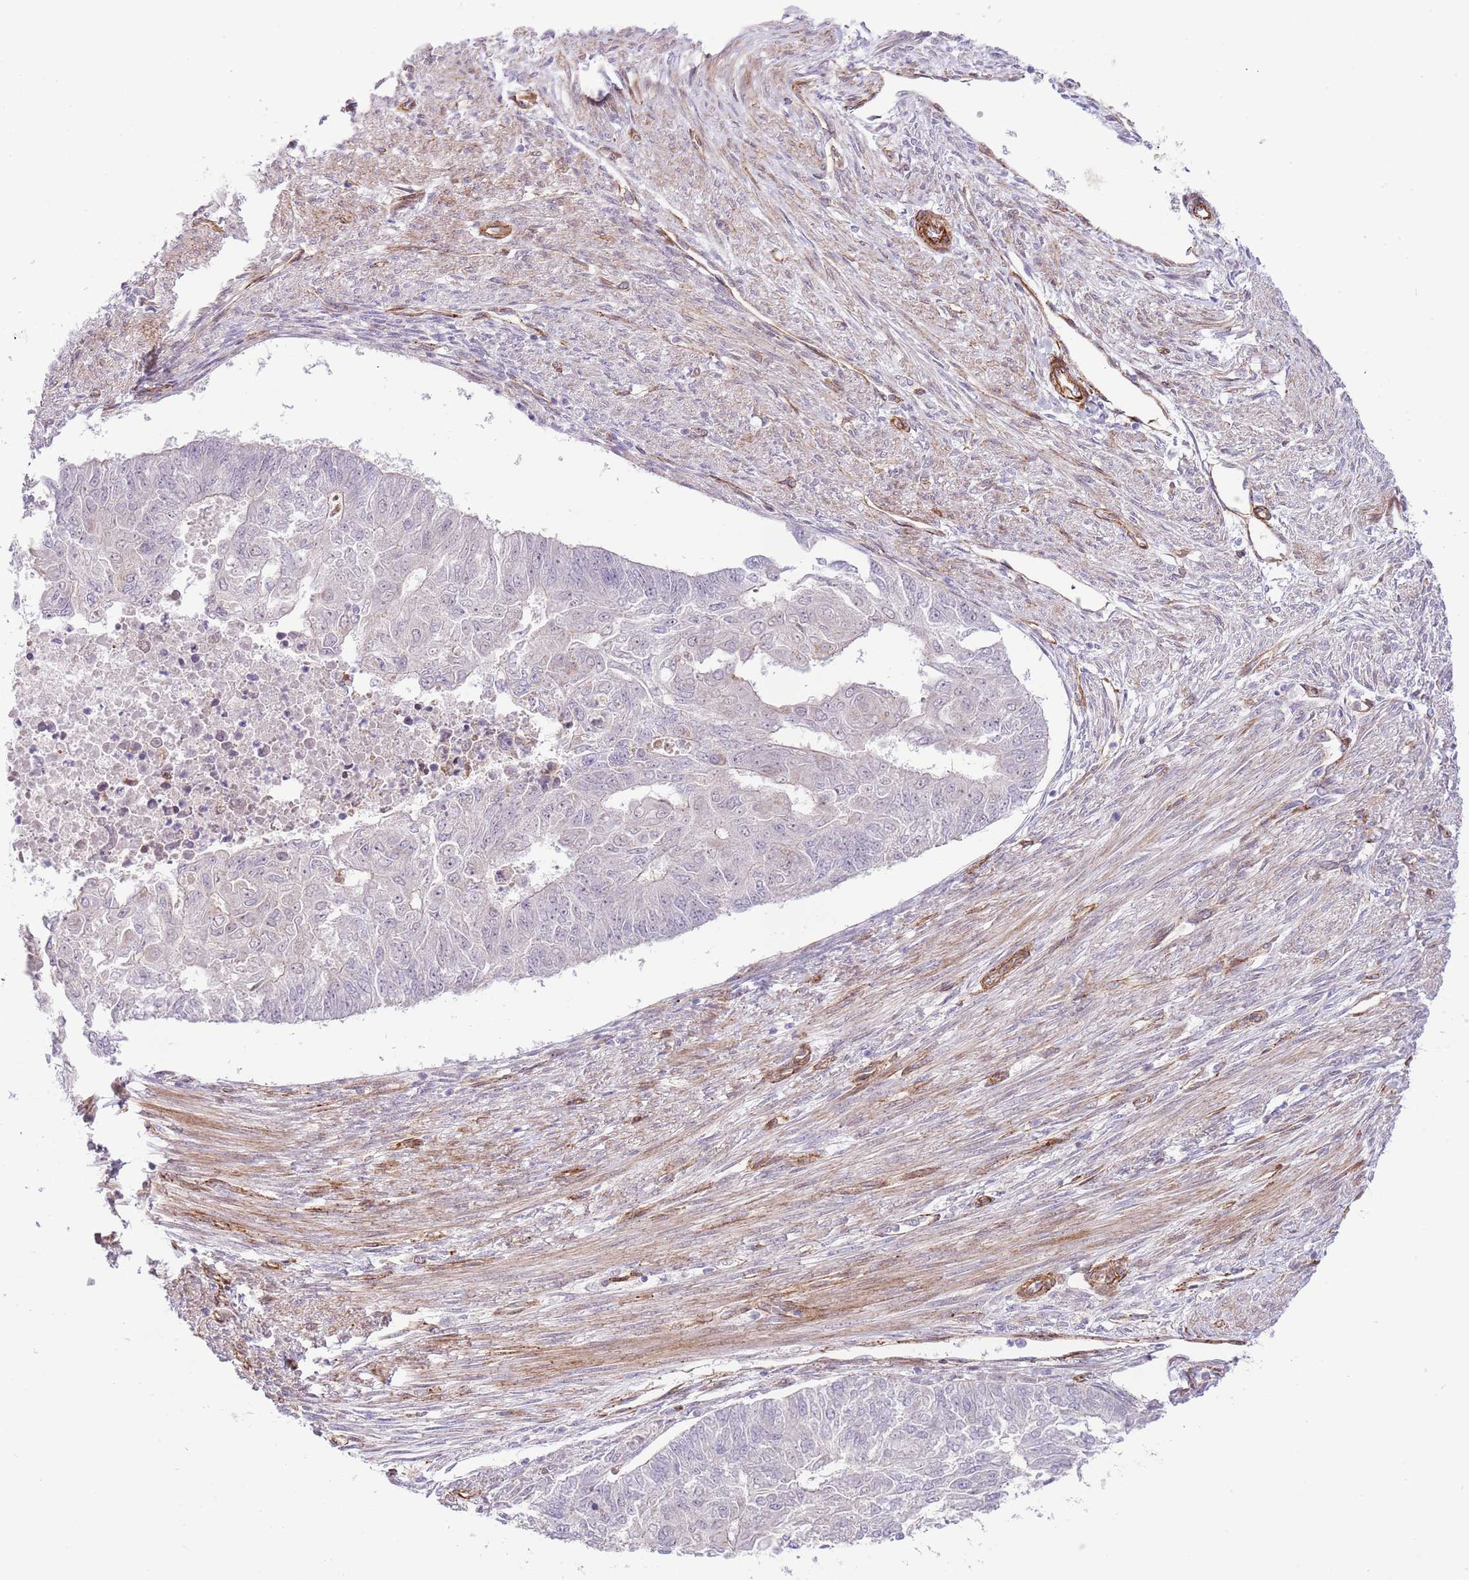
{"staining": {"intensity": "negative", "quantity": "none", "location": "none"}, "tissue": "endometrial cancer", "cell_type": "Tumor cells", "image_type": "cancer", "snomed": [{"axis": "morphology", "description": "Adenocarcinoma, NOS"}, {"axis": "topography", "description": "Endometrium"}], "caption": "DAB (3,3'-diaminobenzidine) immunohistochemical staining of human endometrial cancer demonstrates no significant expression in tumor cells.", "gene": "NEK3", "patient": {"sex": "female", "age": 32}}